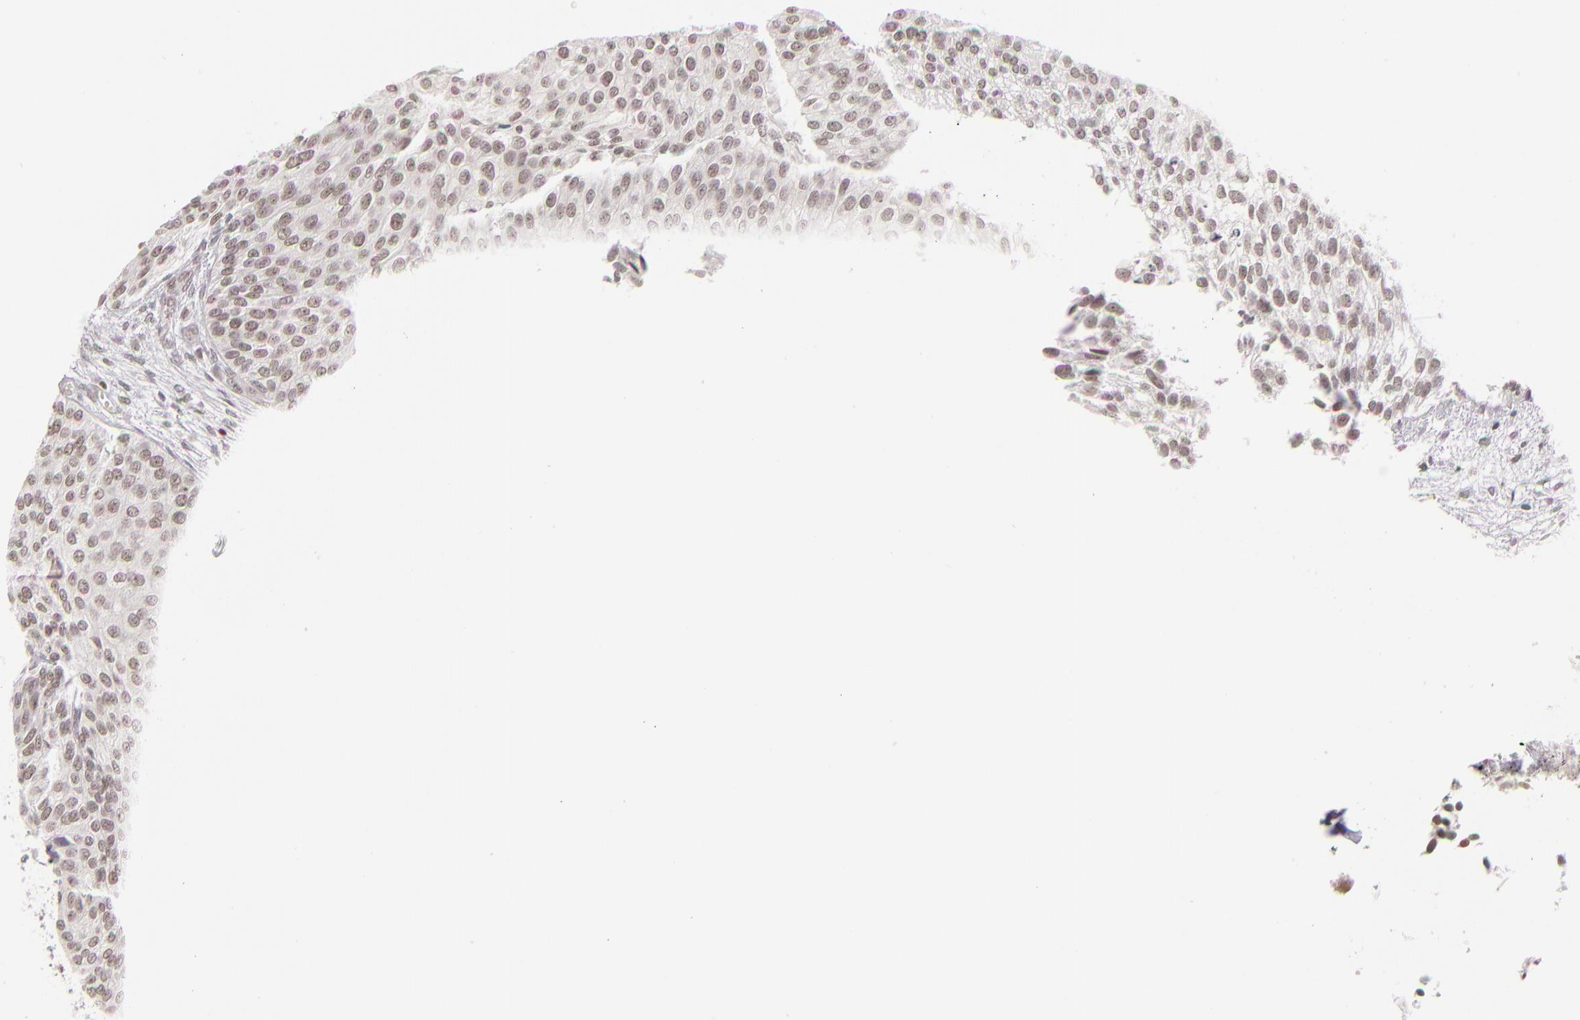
{"staining": {"intensity": "negative", "quantity": "none", "location": "none"}, "tissue": "urothelial cancer", "cell_type": "Tumor cells", "image_type": "cancer", "snomed": [{"axis": "morphology", "description": "Urothelial carcinoma, Low grade"}, {"axis": "topography", "description": "Urinary bladder"}], "caption": "Urothelial cancer stained for a protein using immunohistochemistry (IHC) demonstrates no staining tumor cells.", "gene": "DAXX", "patient": {"sex": "male", "age": 84}}